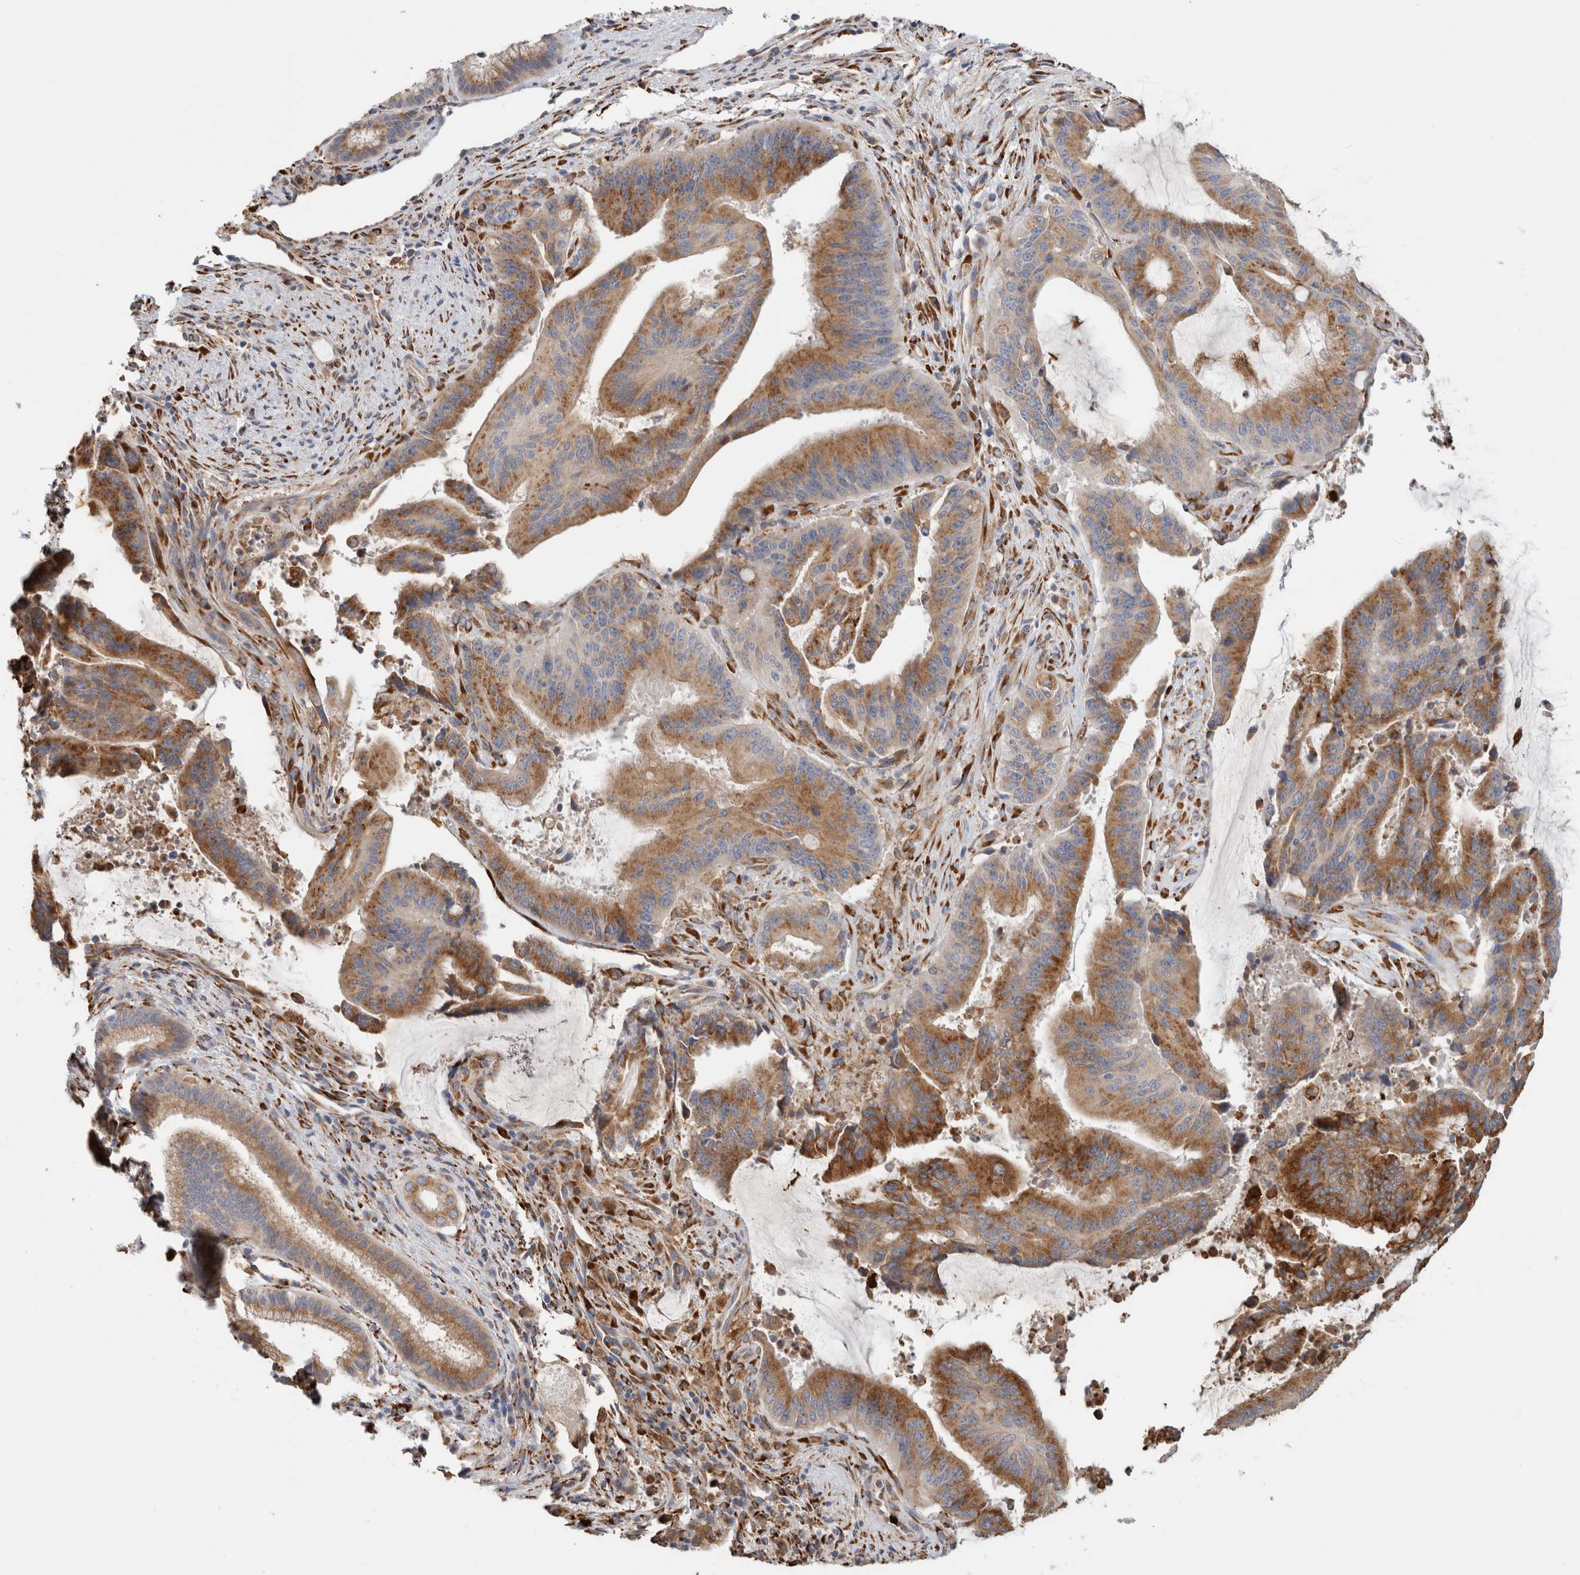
{"staining": {"intensity": "moderate", "quantity": ">75%", "location": "cytoplasmic/membranous"}, "tissue": "liver cancer", "cell_type": "Tumor cells", "image_type": "cancer", "snomed": [{"axis": "morphology", "description": "Normal tissue, NOS"}, {"axis": "morphology", "description": "Cholangiocarcinoma"}, {"axis": "topography", "description": "Liver"}, {"axis": "topography", "description": "Peripheral nerve tissue"}], "caption": "Tumor cells show medium levels of moderate cytoplasmic/membranous staining in about >75% of cells in liver cancer (cholangiocarcinoma).", "gene": "P4HA1", "patient": {"sex": "female", "age": 73}}